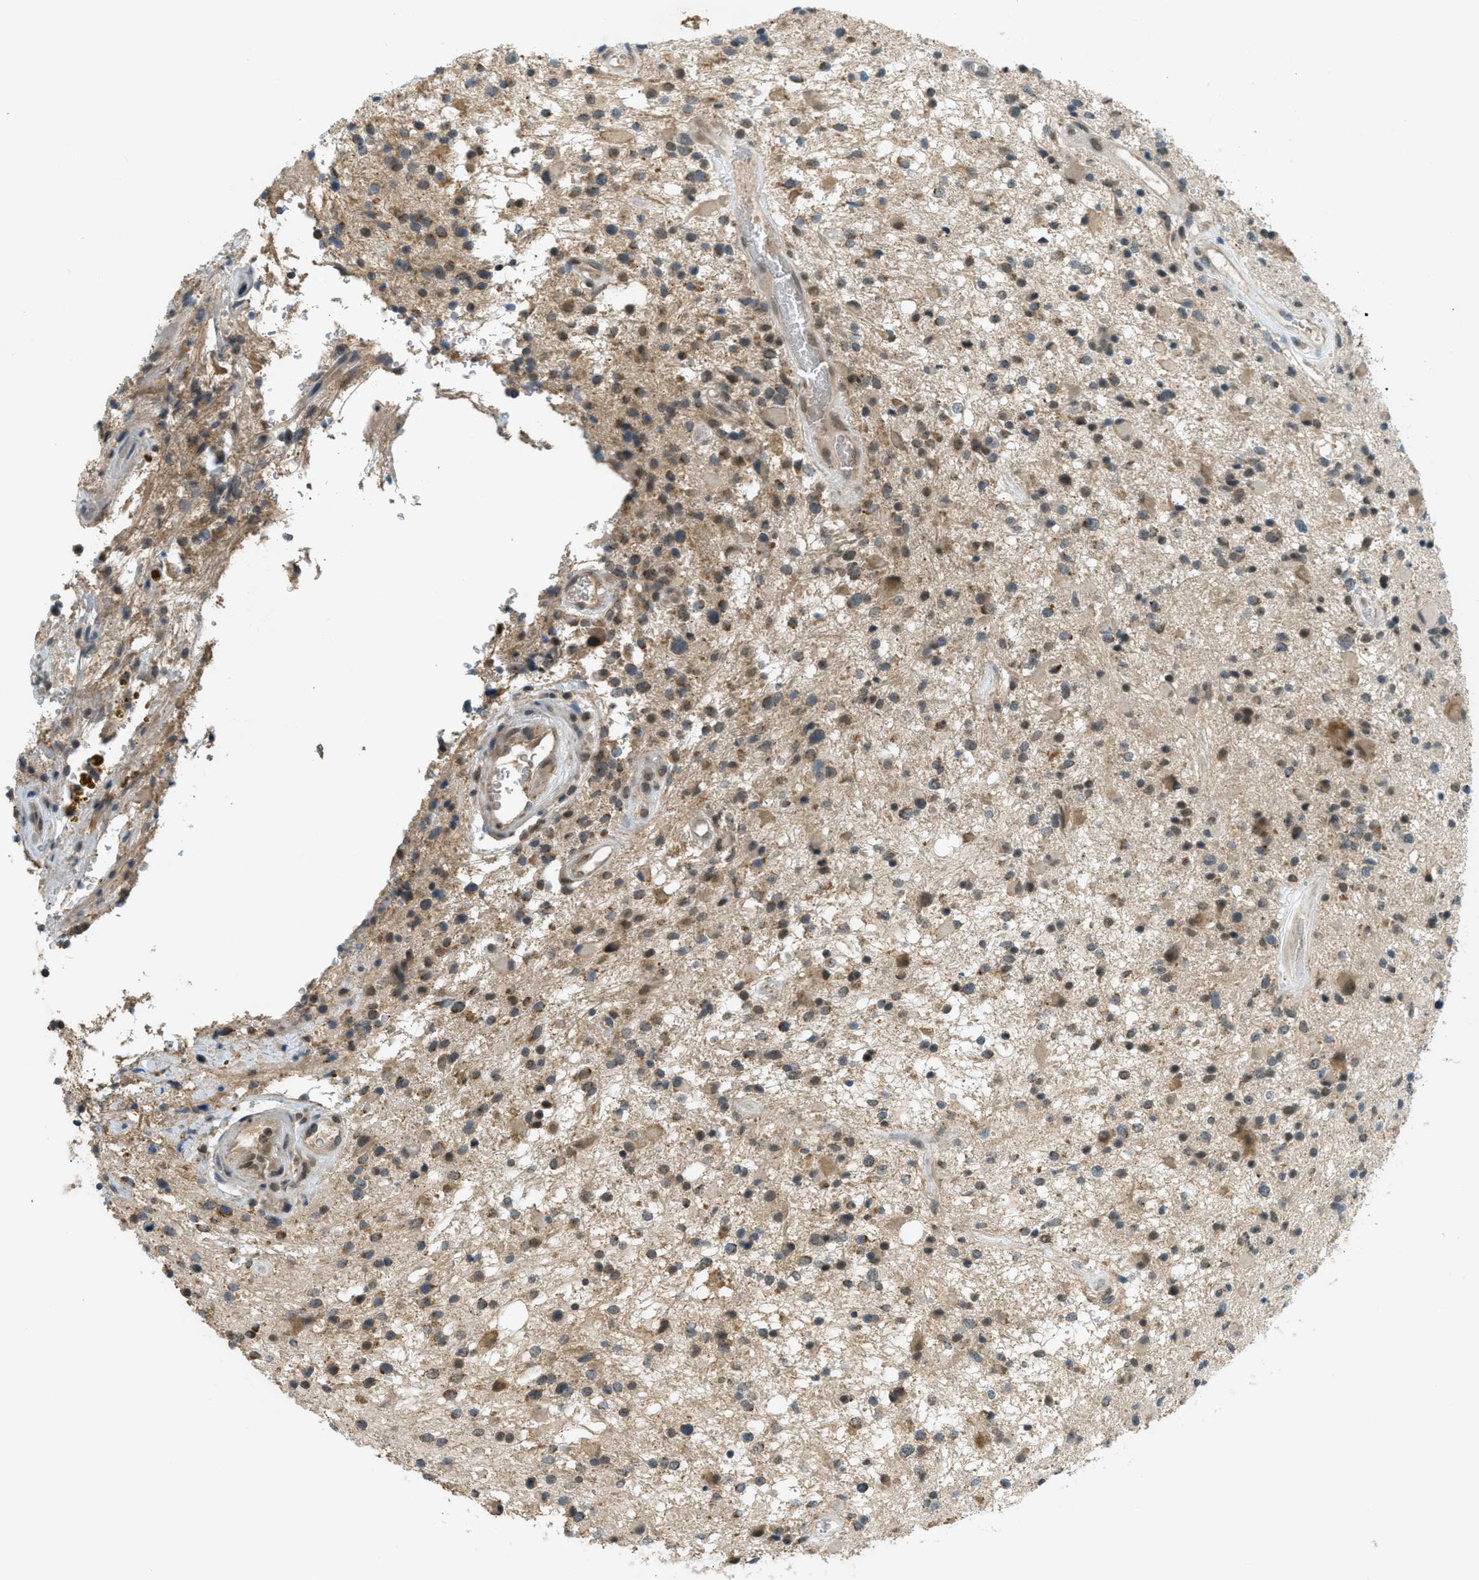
{"staining": {"intensity": "moderate", "quantity": "25%-75%", "location": "cytoplasmic/membranous"}, "tissue": "glioma", "cell_type": "Tumor cells", "image_type": "cancer", "snomed": [{"axis": "morphology", "description": "Glioma, malignant, High grade"}, {"axis": "topography", "description": "Brain"}], "caption": "Glioma stained with DAB immunohistochemistry (IHC) displays medium levels of moderate cytoplasmic/membranous staining in approximately 25%-75% of tumor cells. Ihc stains the protein of interest in brown and the nuclei are stained blue.", "gene": "TCF20", "patient": {"sex": "male", "age": 33}}